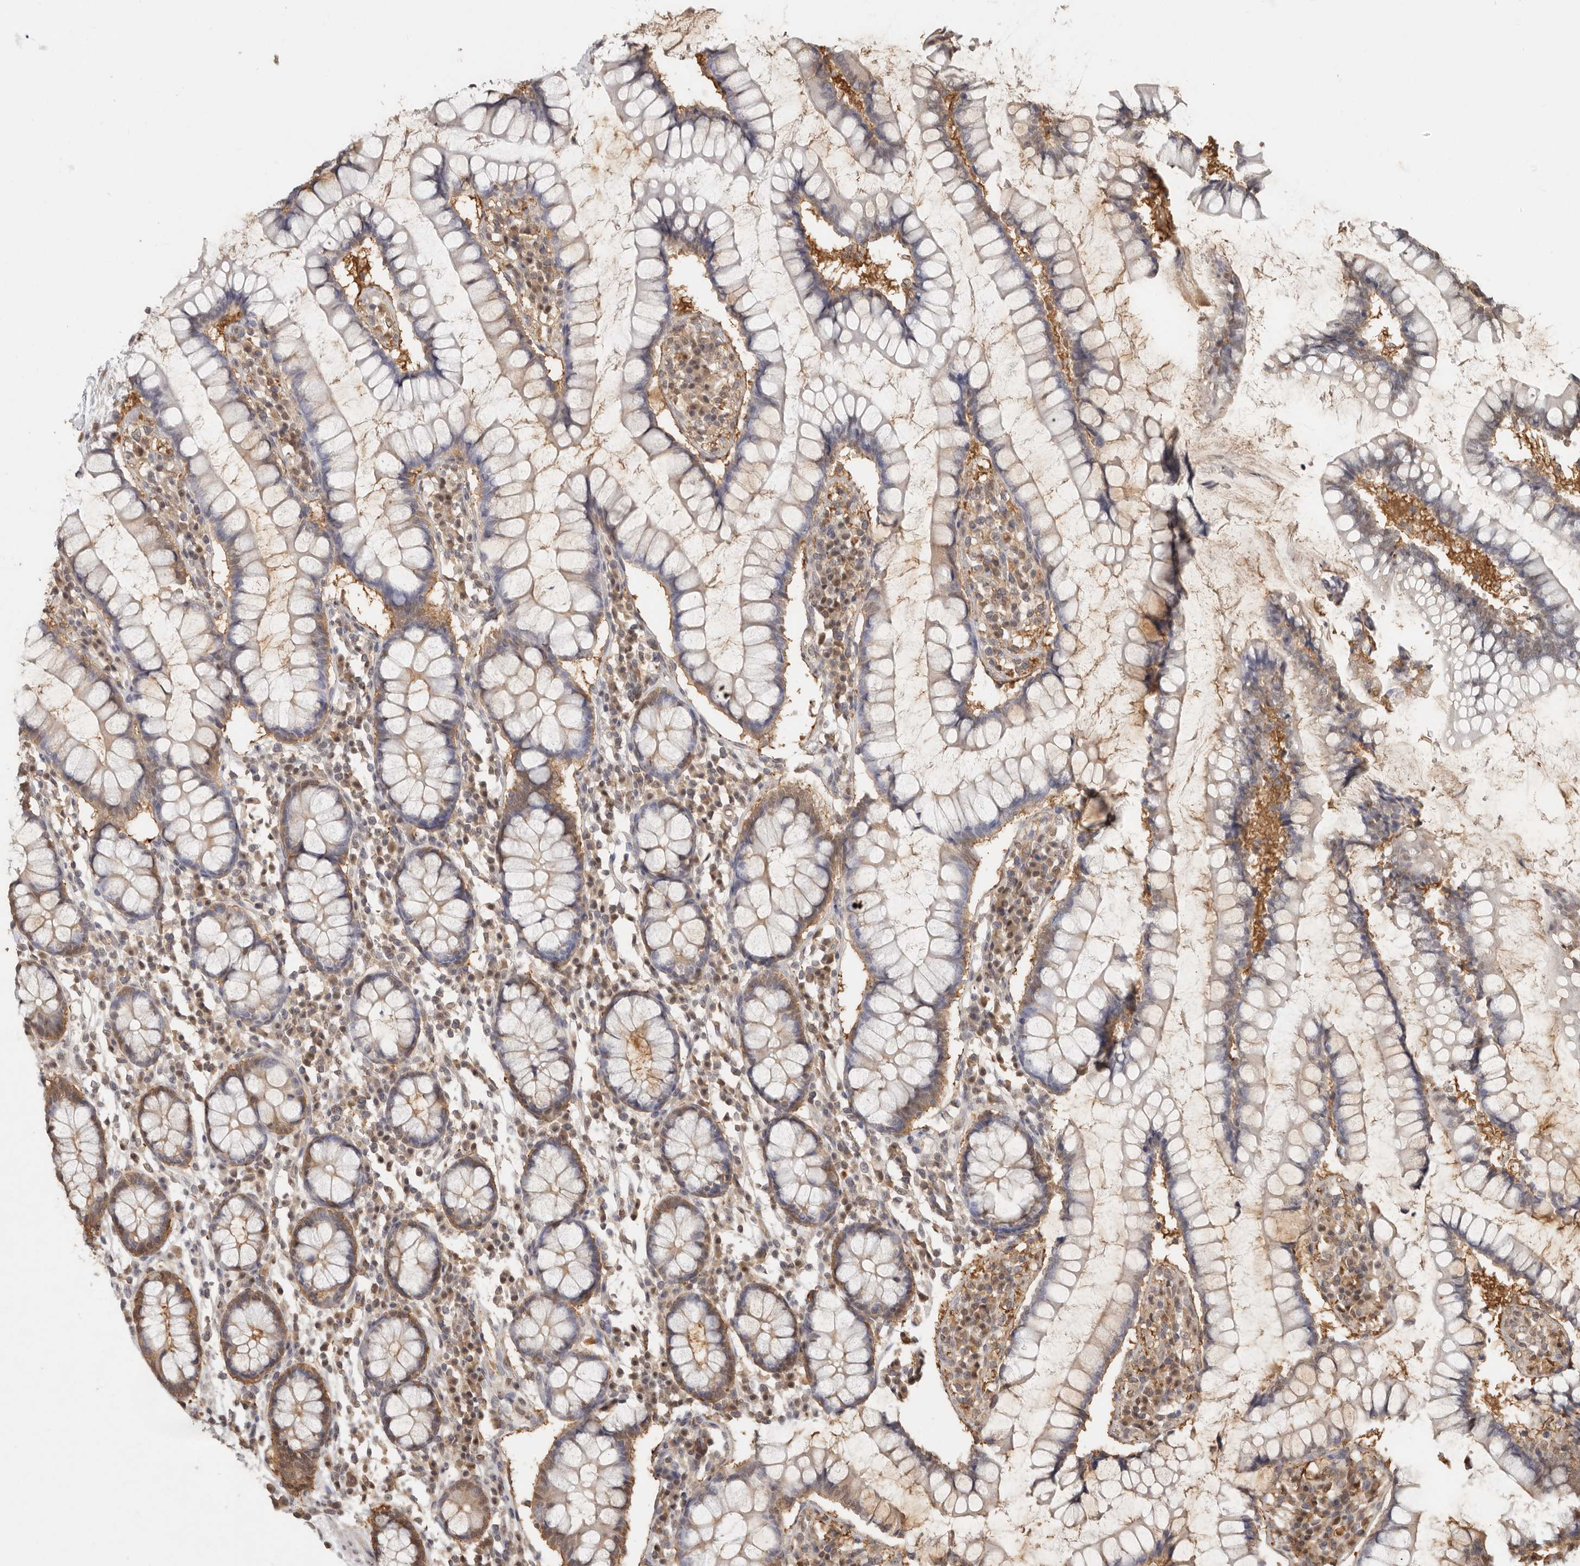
{"staining": {"intensity": "weak", "quantity": ">75%", "location": "cytoplasmic/membranous"}, "tissue": "colon", "cell_type": "Endothelial cells", "image_type": "normal", "snomed": [{"axis": "morphology", "description": "Normal tissue, NOS"}, {"axis": "topography", "description": "Colon"}], "caption": "Weak cytoplasmic/membranous positivity is seen in approximately >75% of endothelial cells in benign colon.", "gene": "PSMA5", "patient": {"sex": "female", "age": 79}}